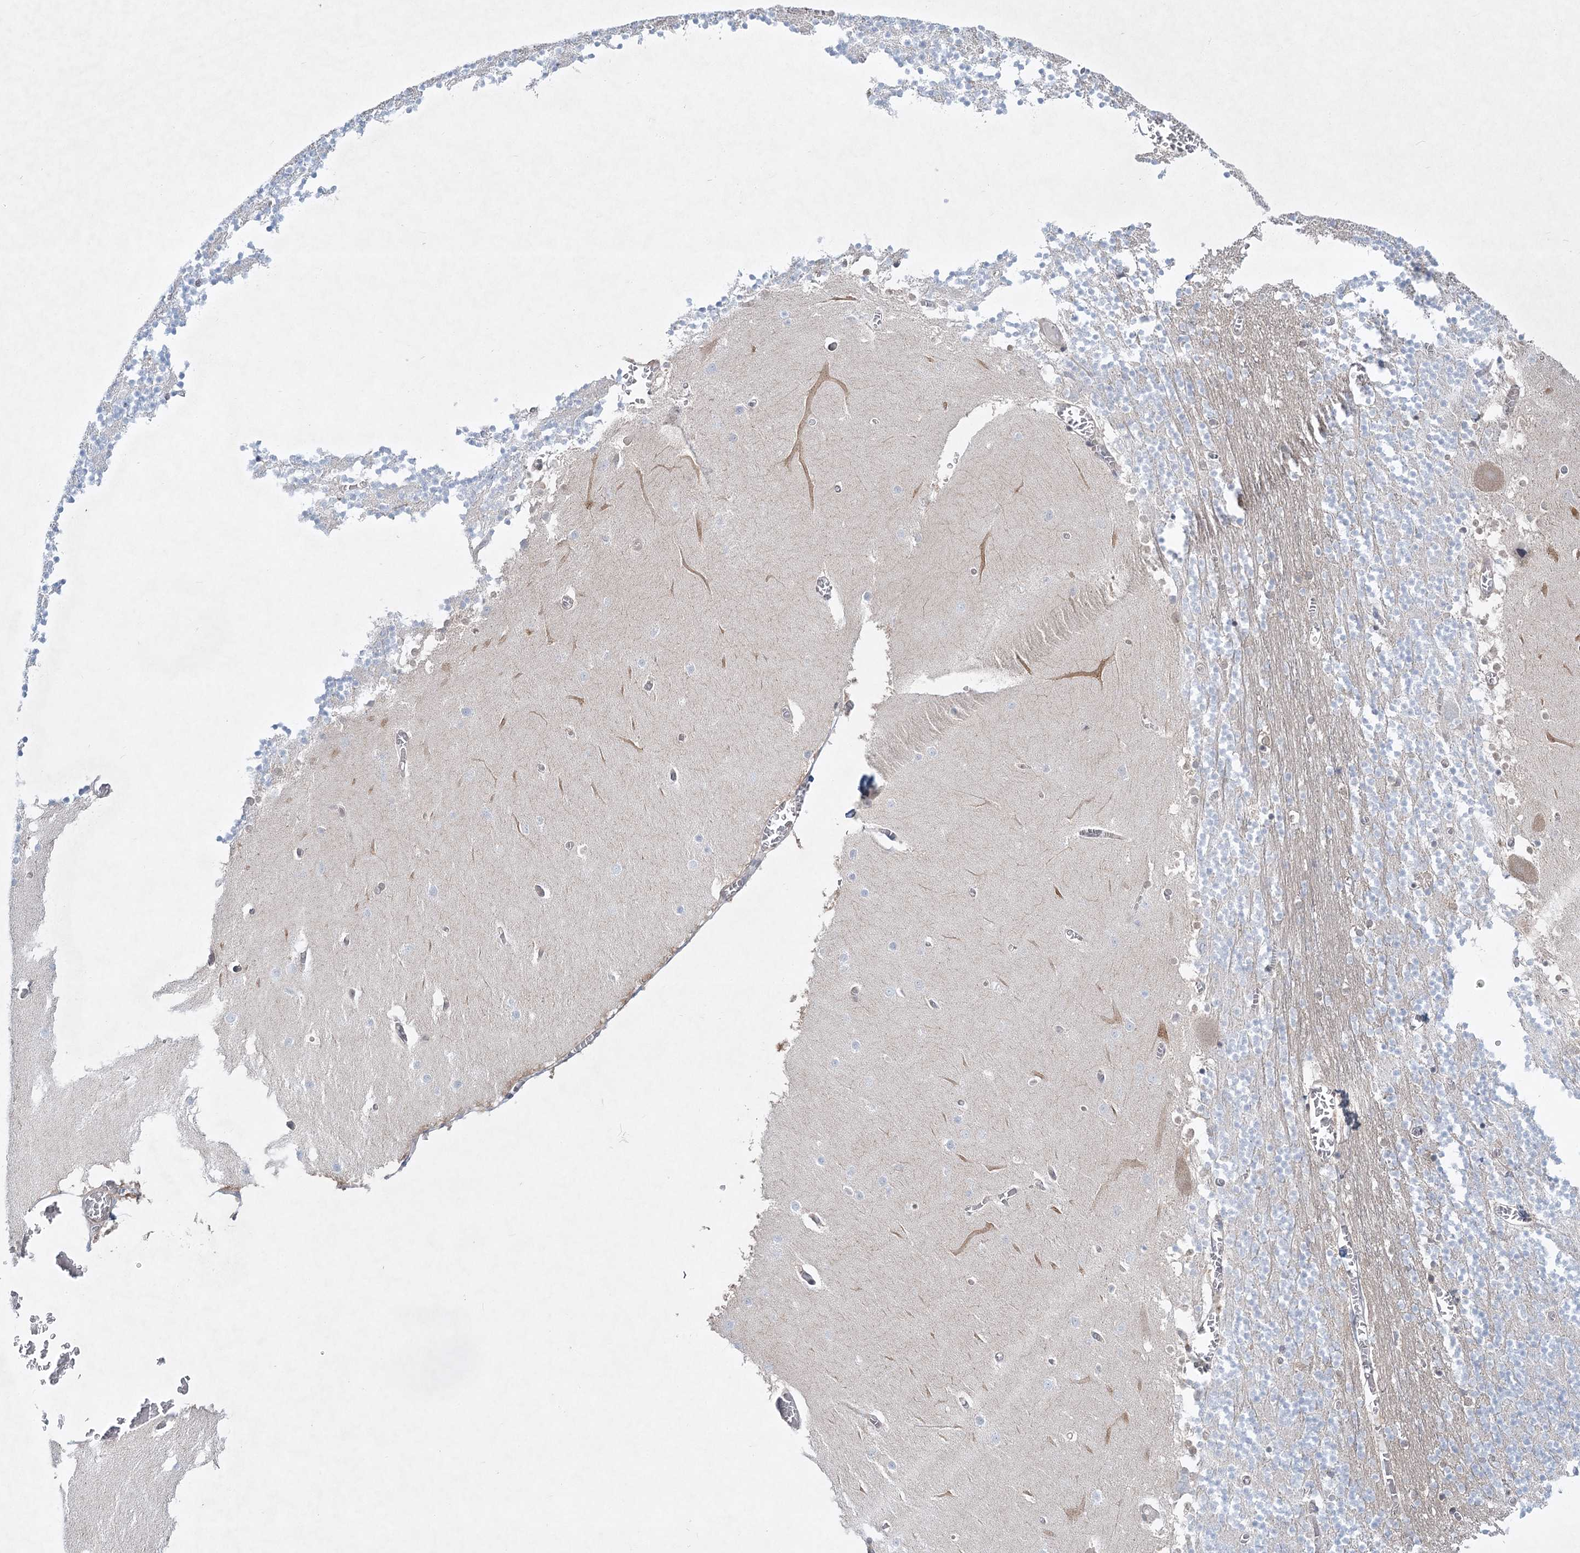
{"staining": {"intensity": "negative", "quantity": "none", "location": "none"}, "tissue": "cerebellum", "cell_type": "Cells in granular layer", "image_type": "normal", "snomed": [{"axis": "morphology", "description": "Normal tissue, NOS"}, {"axis": "topography", "description": "Cerebellum"}], "caption": "High magnification brightfield microscopy of normal cerebellum stained with DAB (3,3'-diaminobenzidine) (brown) and counterstained with hematoxylin (blue): cells in granular layer show no significant expression.", "gene": "AAMDC", "patient": {"sex": "female", "age": 28}}